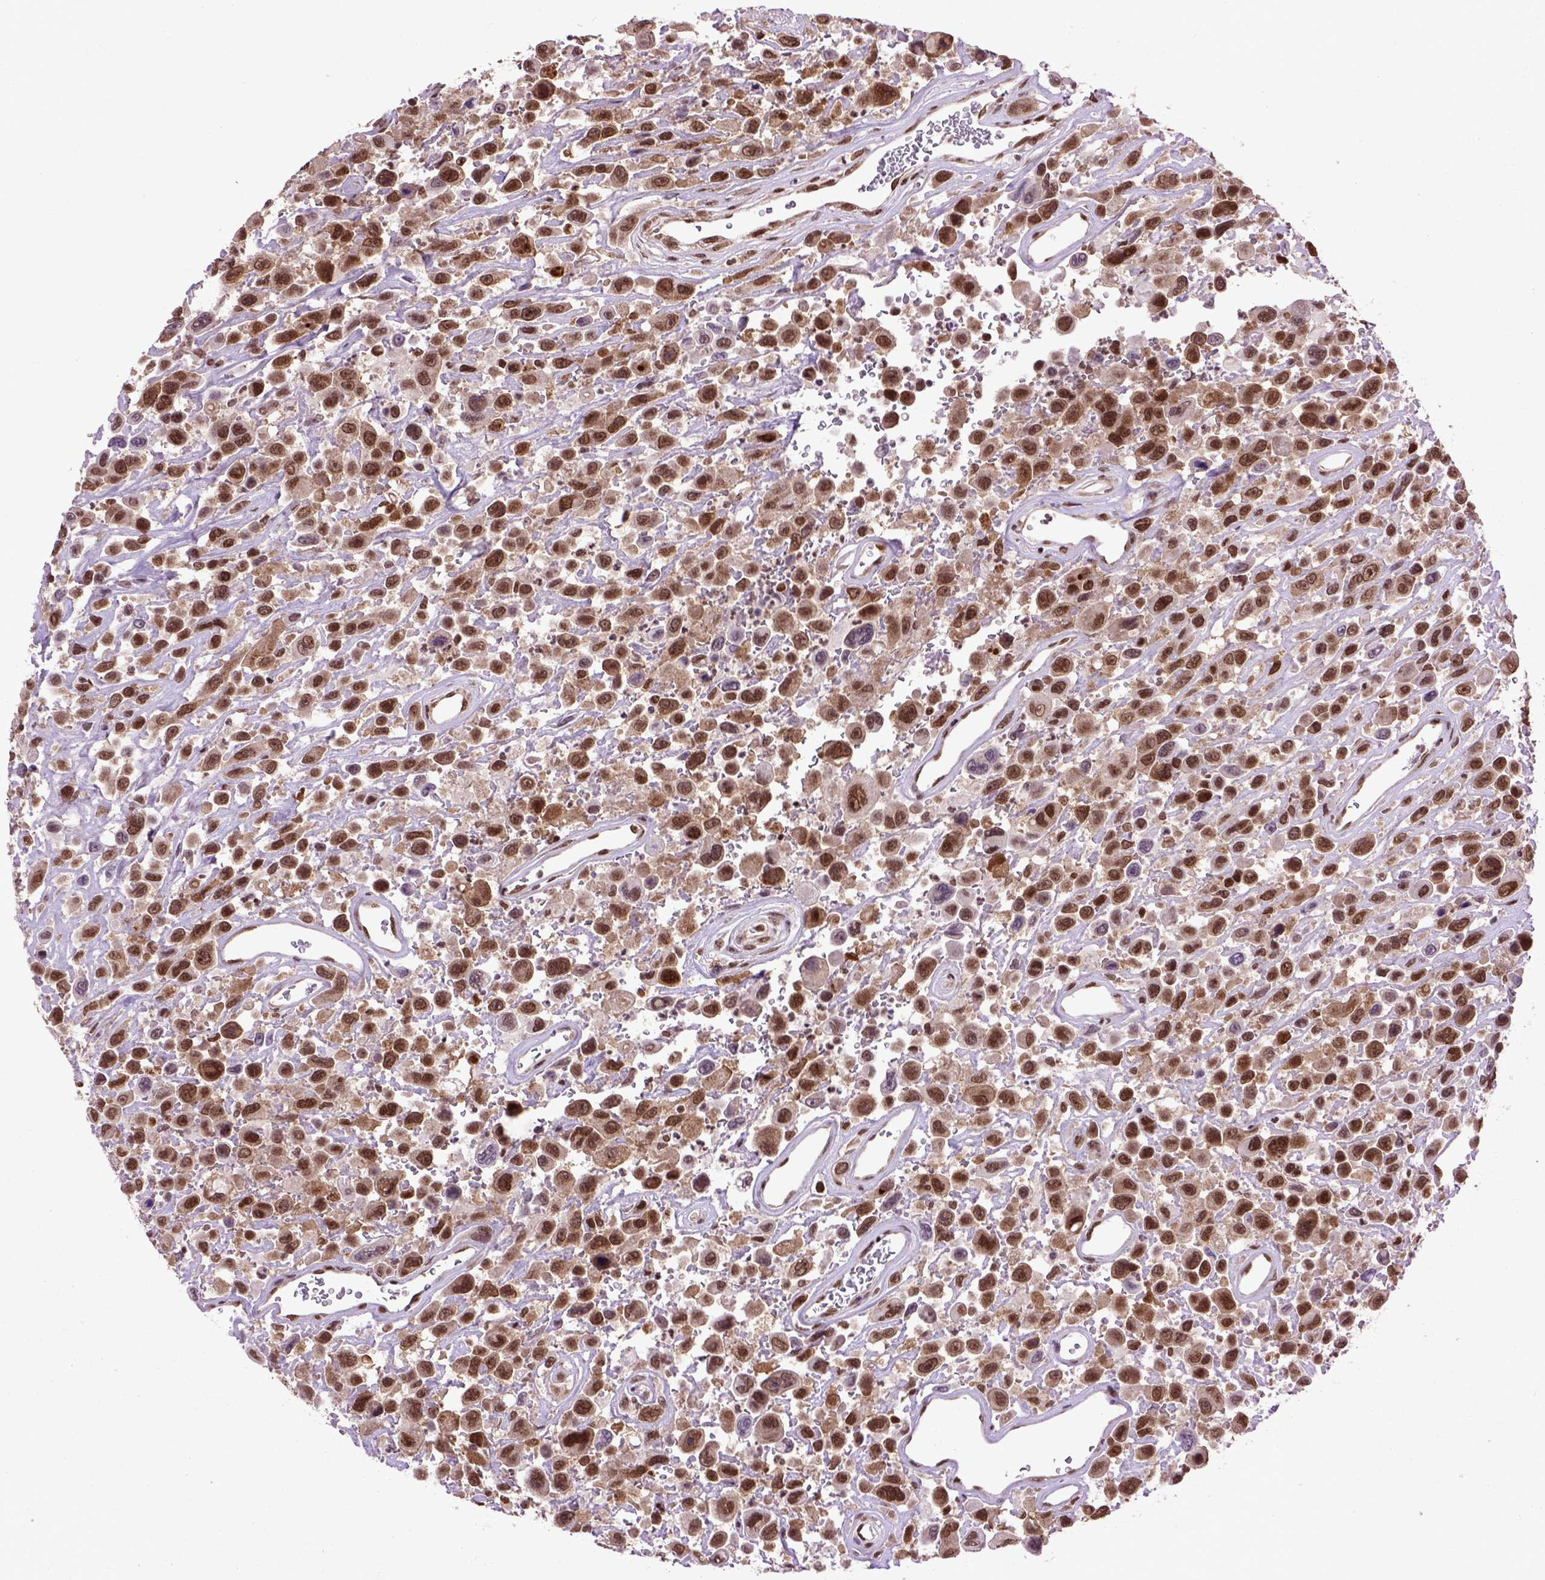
{"staining": {"intensity": "strong", "quantity": ">75%", "location": "nuclear"}, "tissue": "urothelial cancer", "cell_type": "Tumor cells", "image_type": "cancer", "snomed": [{"axis": "morphology", "description": "Urothelial carcinoma, High grade"}, {"axis": "topography", "description": "Urinary bladder"}], "caption": "This image shows immunohistochemistry (IHC) staining of urothelial cancer, with high strong nuclear expression in approximately >75% of tumor cells.", "gene": "CELF1", "patient": {"sex": "male", "age": 53}}